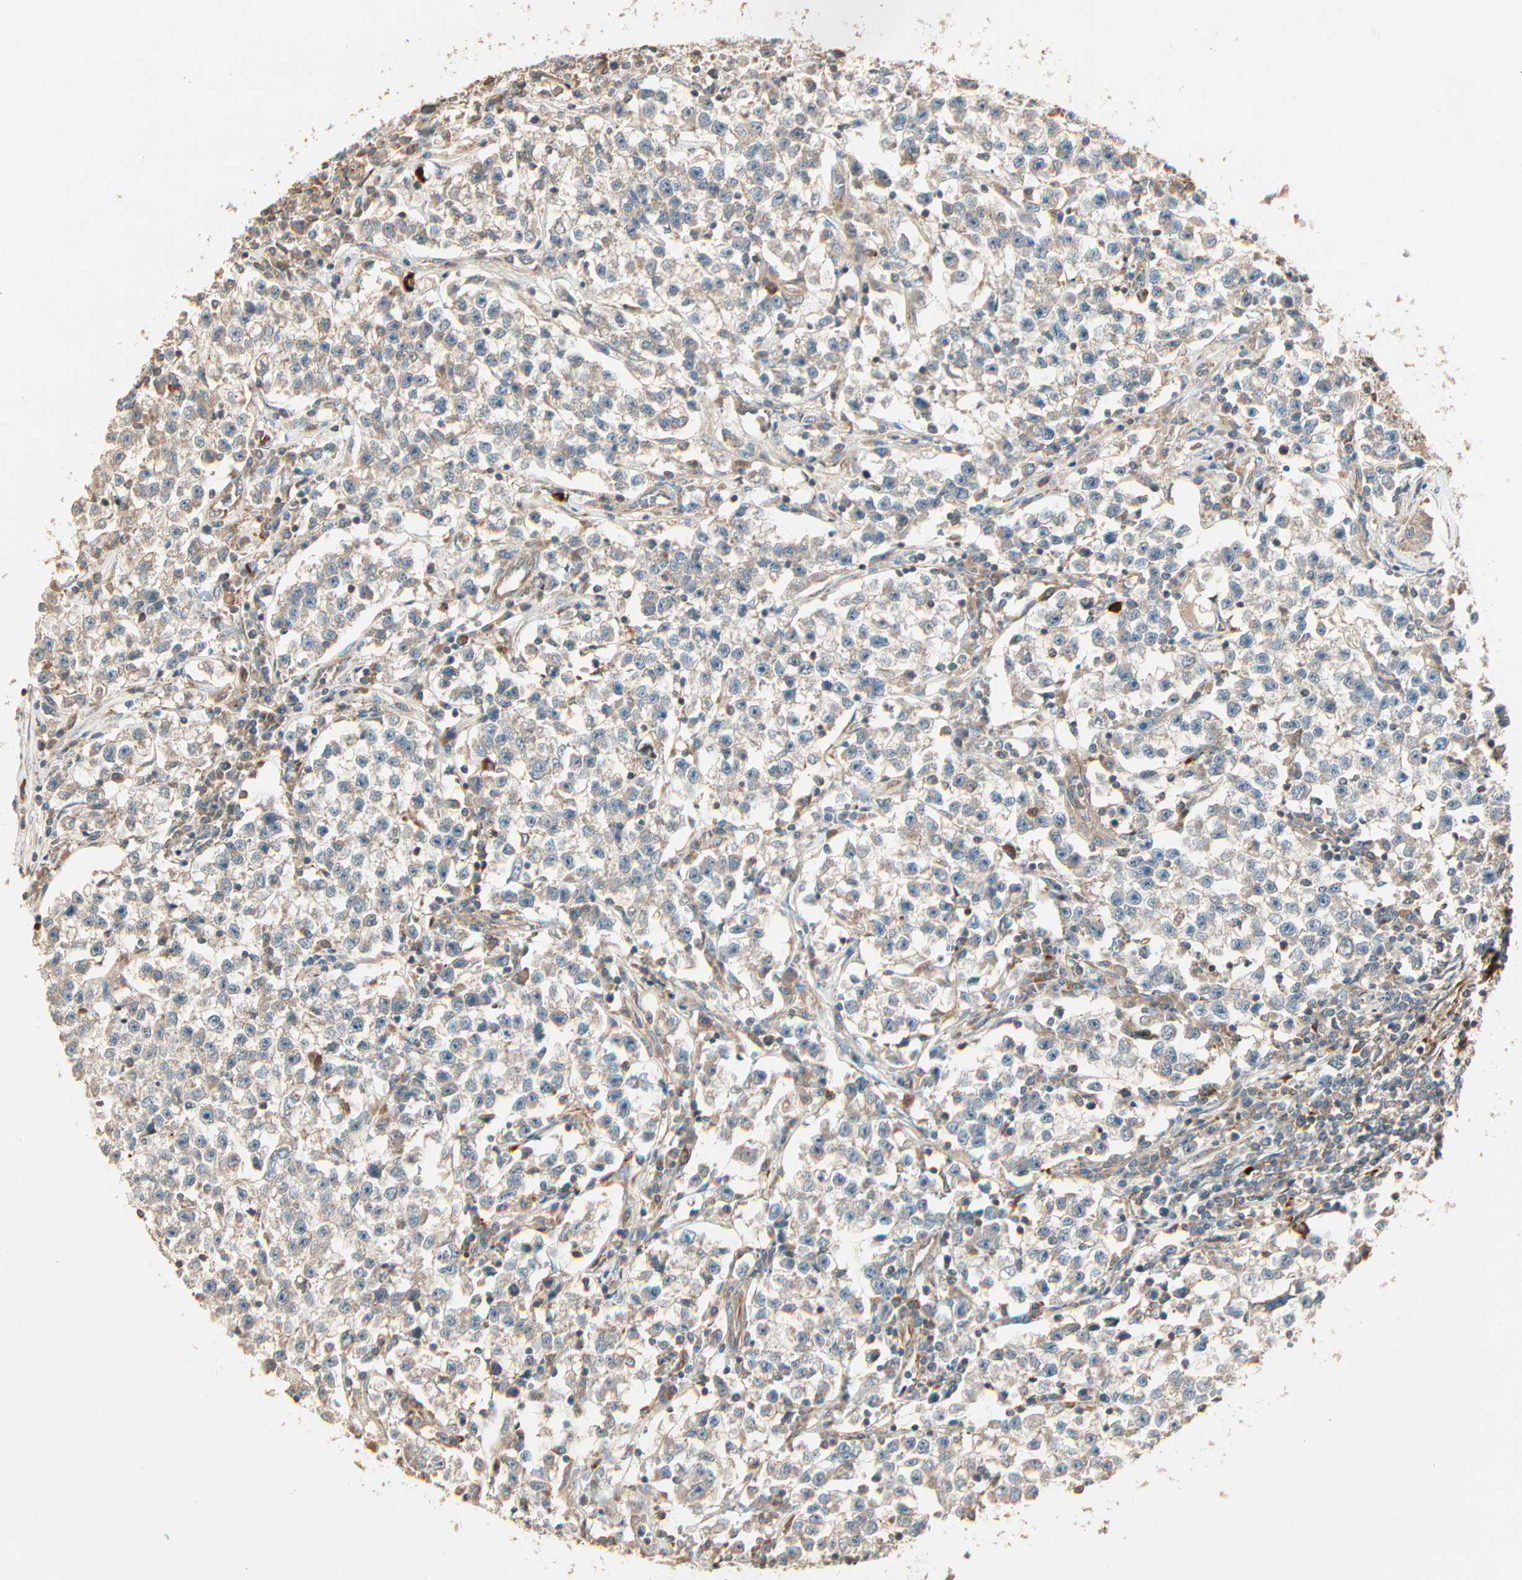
{"staining": {"intensity": "weak", "quantity": "<25%", "location": "cytoplasmic/membranous"}, "tissue": "testis cancer", "cell_type": "Tumor cells", "image_type": "cancer", "snomed": [{"axis": "morphology", "description": "Seminoma, NOS"}, {"axis": "topography", "description": "Testis"}], "caption": "Immunohistochemistry (IHC) of human testis cancer reveals no positivity in tumor cells.", "gene": "GALK1", "patient": {"sex": "male", "age": 22}}